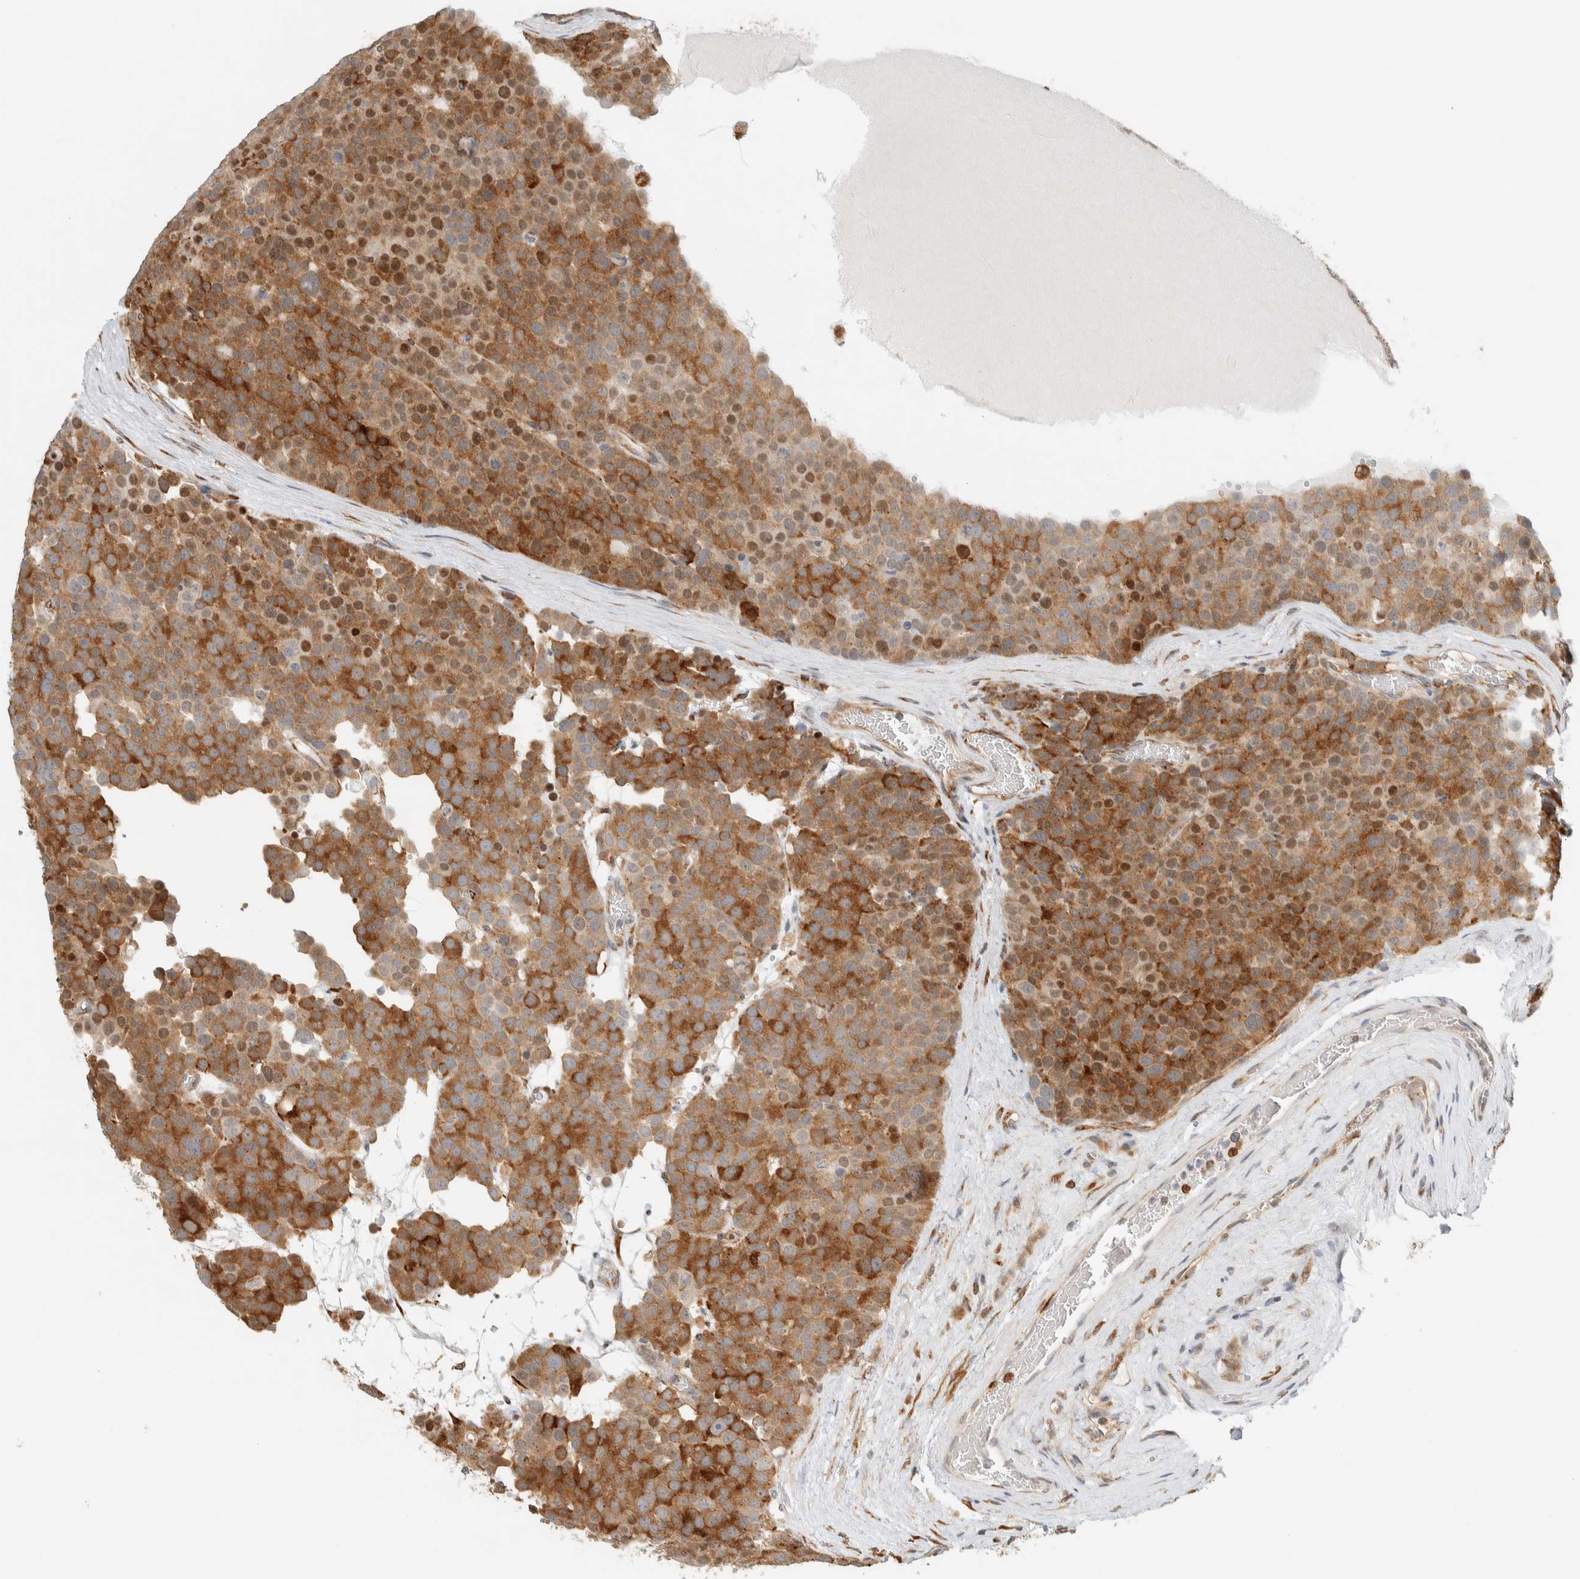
{"staining": {"intensity": "moderate", "quantity": ">75%", "location": "cytoplasmic/membranous,nuclear"}, "tissue": "testis cancer", "cell_type": "Tumor cells", "image_type": "cancer", "snomed": [{"axis": "morphology", "description": "Seminoma, NOS"}, {"axis": "topography", "description": "Testis"}], "caption": "Immunohistochemistry micrograph of testis cancer stained for a protein (brown), which demonstrates medium levels of moderate cytoplasmic/membranous and nuclear positivity in about >75% of tumor cells.", "gene": "LLGL2", "patient": {"sex": "male", "age": 71}}